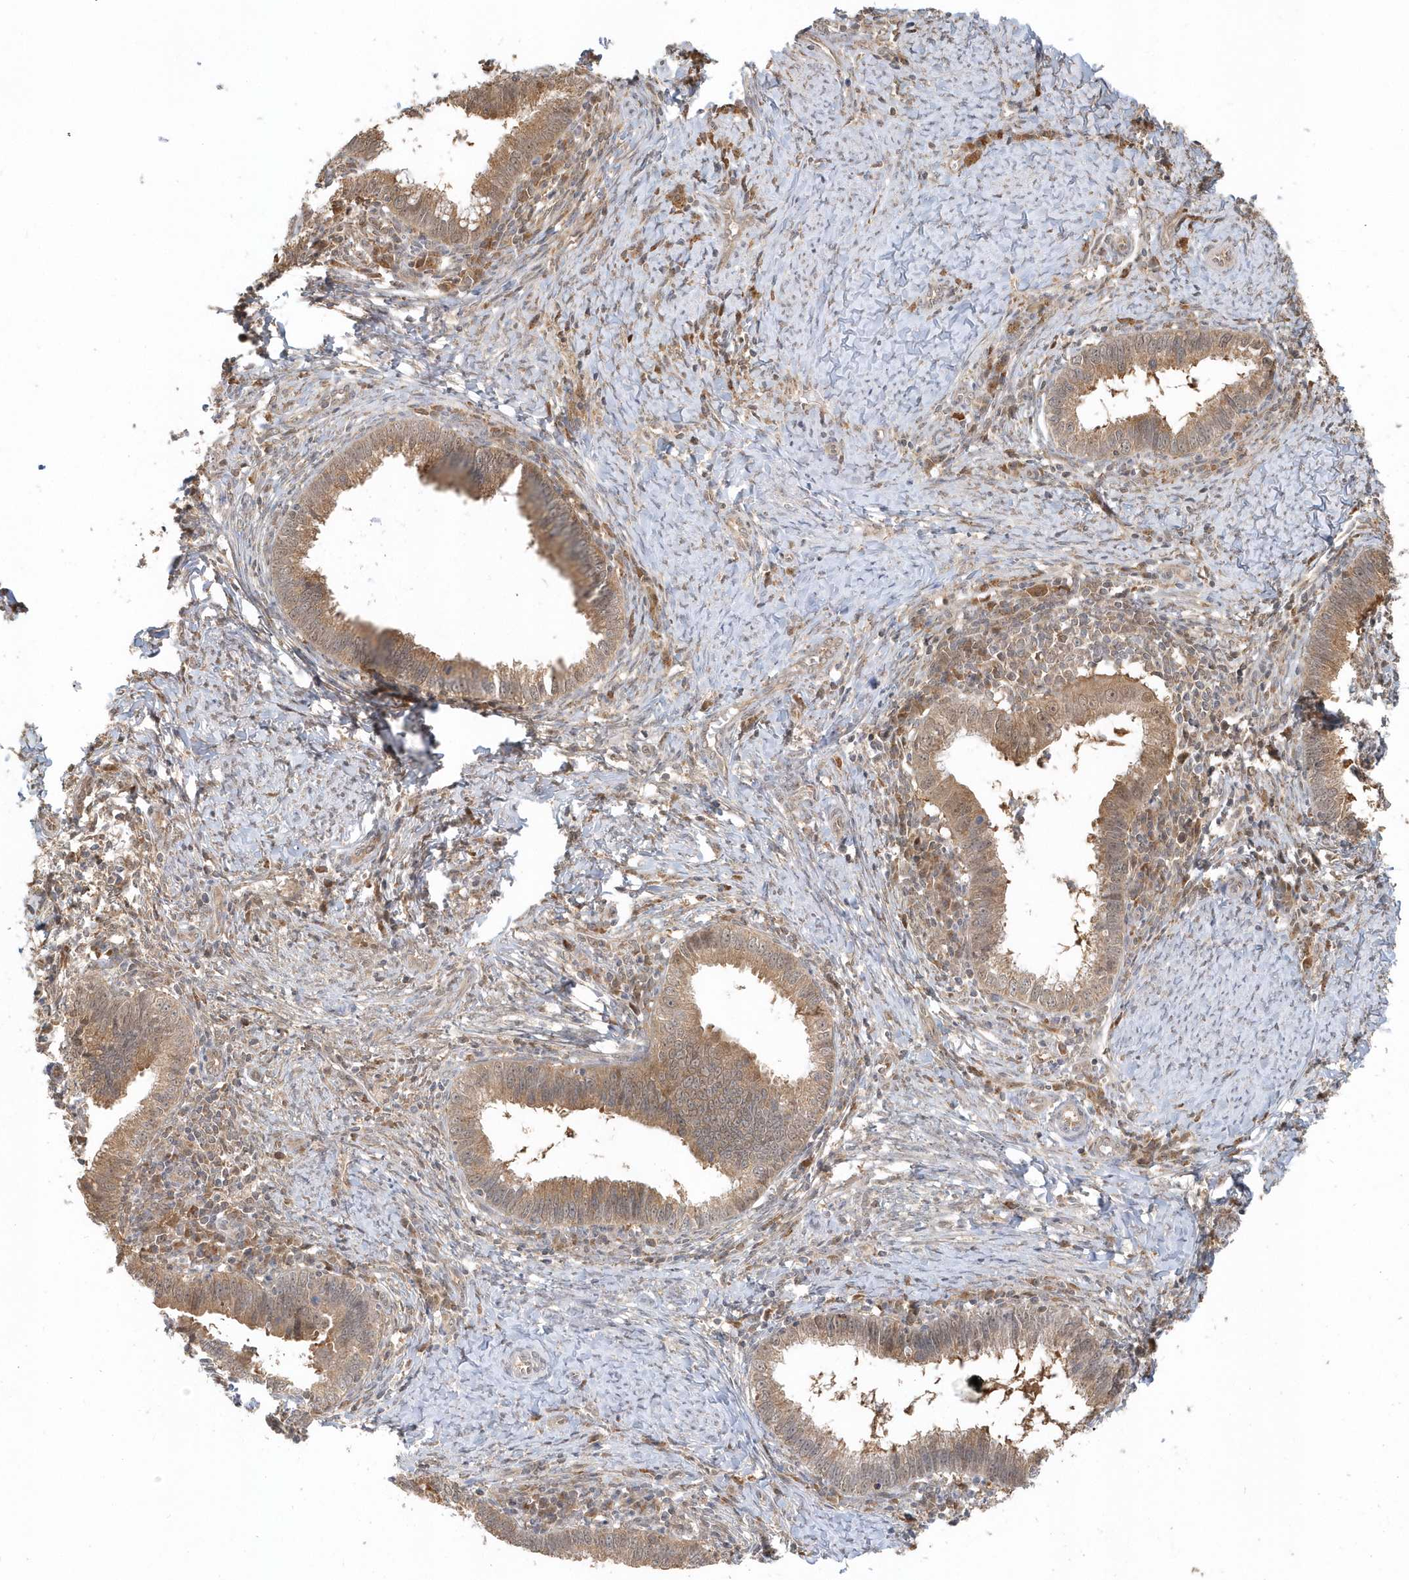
{"staining": {"intensity": "moderate", "quantity": ">75%", "location": "cytoplasmic/membranous"}, "tissue": "cervical cancer", "cell_type": "Tumor cells", "image_type": "cancer", "snomed": [{"axis": "morphology", "description": "Adenocarcinoma, NOS"}, {"axis": "topography", "description": "Cervix"}], "caption": "DAB immunohistochemical staining of human adenocarcinoma (cervical) exhibits moderate cytoplasmic/membranous protein expression in about >75% of tumor cells.", "gene": "PSMD6", "patient": {"sex": "female", "age": 36}}